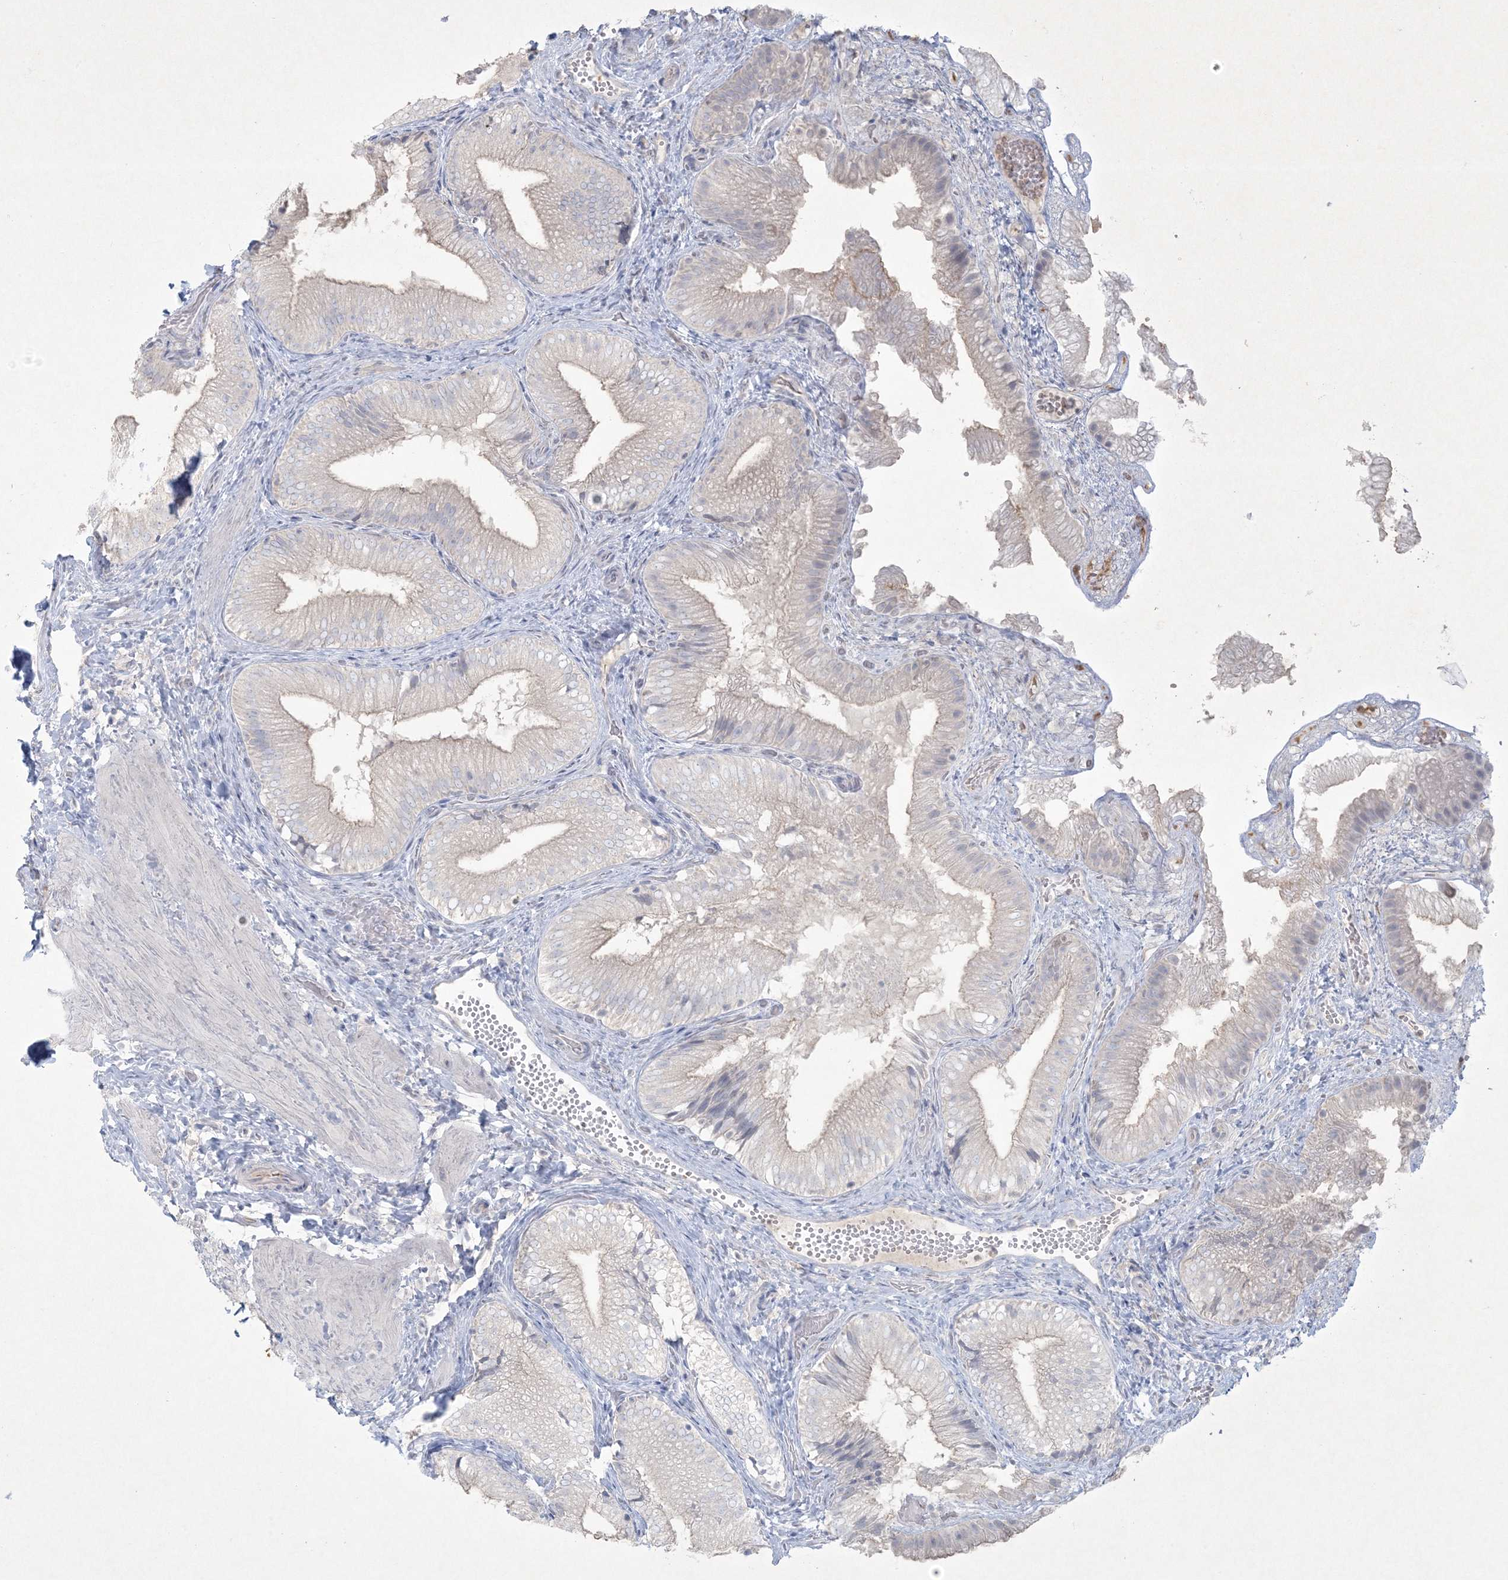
{"staining": {"intensity": "negative", "quantity": "none", "location": "none"}, "tissue": "gallbladder", "cell_type": "Glandular cells", "image_type": "normal", "snomed": [{"axis": "morphology", "description": "Normal tissue, NOS"}, {"axis": "topography", "description": "Gallbladder"}], "caption": "This is an immunohistochemistry image of unremarkable human gallbladder. There is no positivity in glandular cells.", "gene": "CCDC24", "patient": {"sex": "female", "age": 30}}